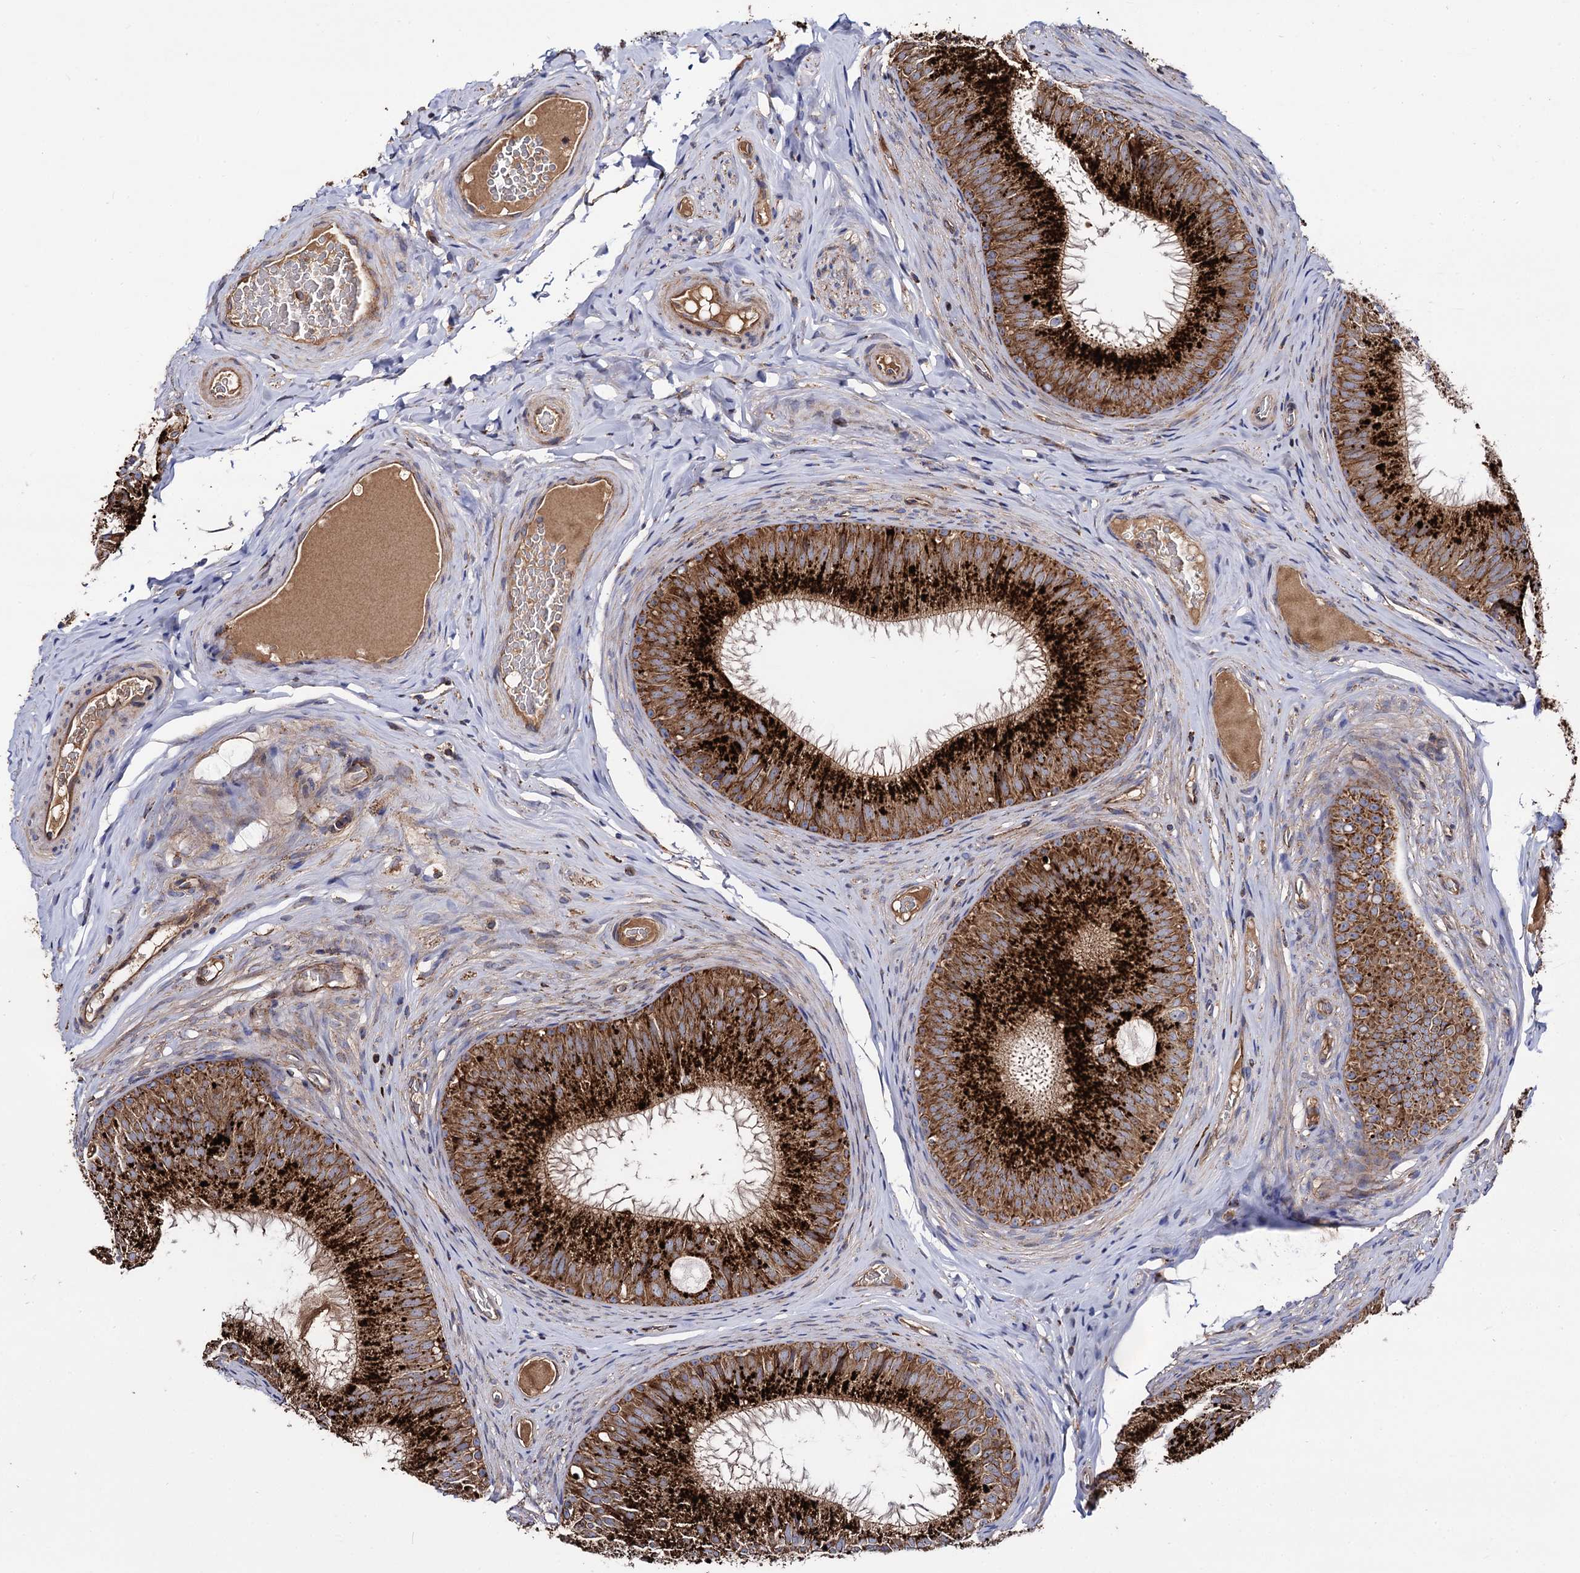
{"staining": {"intensity": "strong", "quantity": ">75%", "location": "cytoplasmic/membranous"}, "tissue": "epididymis", "cell_type": "Glandular cells", "image_type": "normal", "snomed": [{"axis": "morphology", "description": "Normal tissue, NOS"}, {"axis": "topography", "description": "Epididymis"}], "caption": "An immunohistochemistry histopathology image of unremarkable tissue is shown. Protein staining in brown labels strong cytoplasmic/membranous positivity in epididymis within glandular cells. (DAB IHC with brightfield microscopy, high magnification).", "gene": "IQCH", "patient": {"sex": "male", "age": 34}}